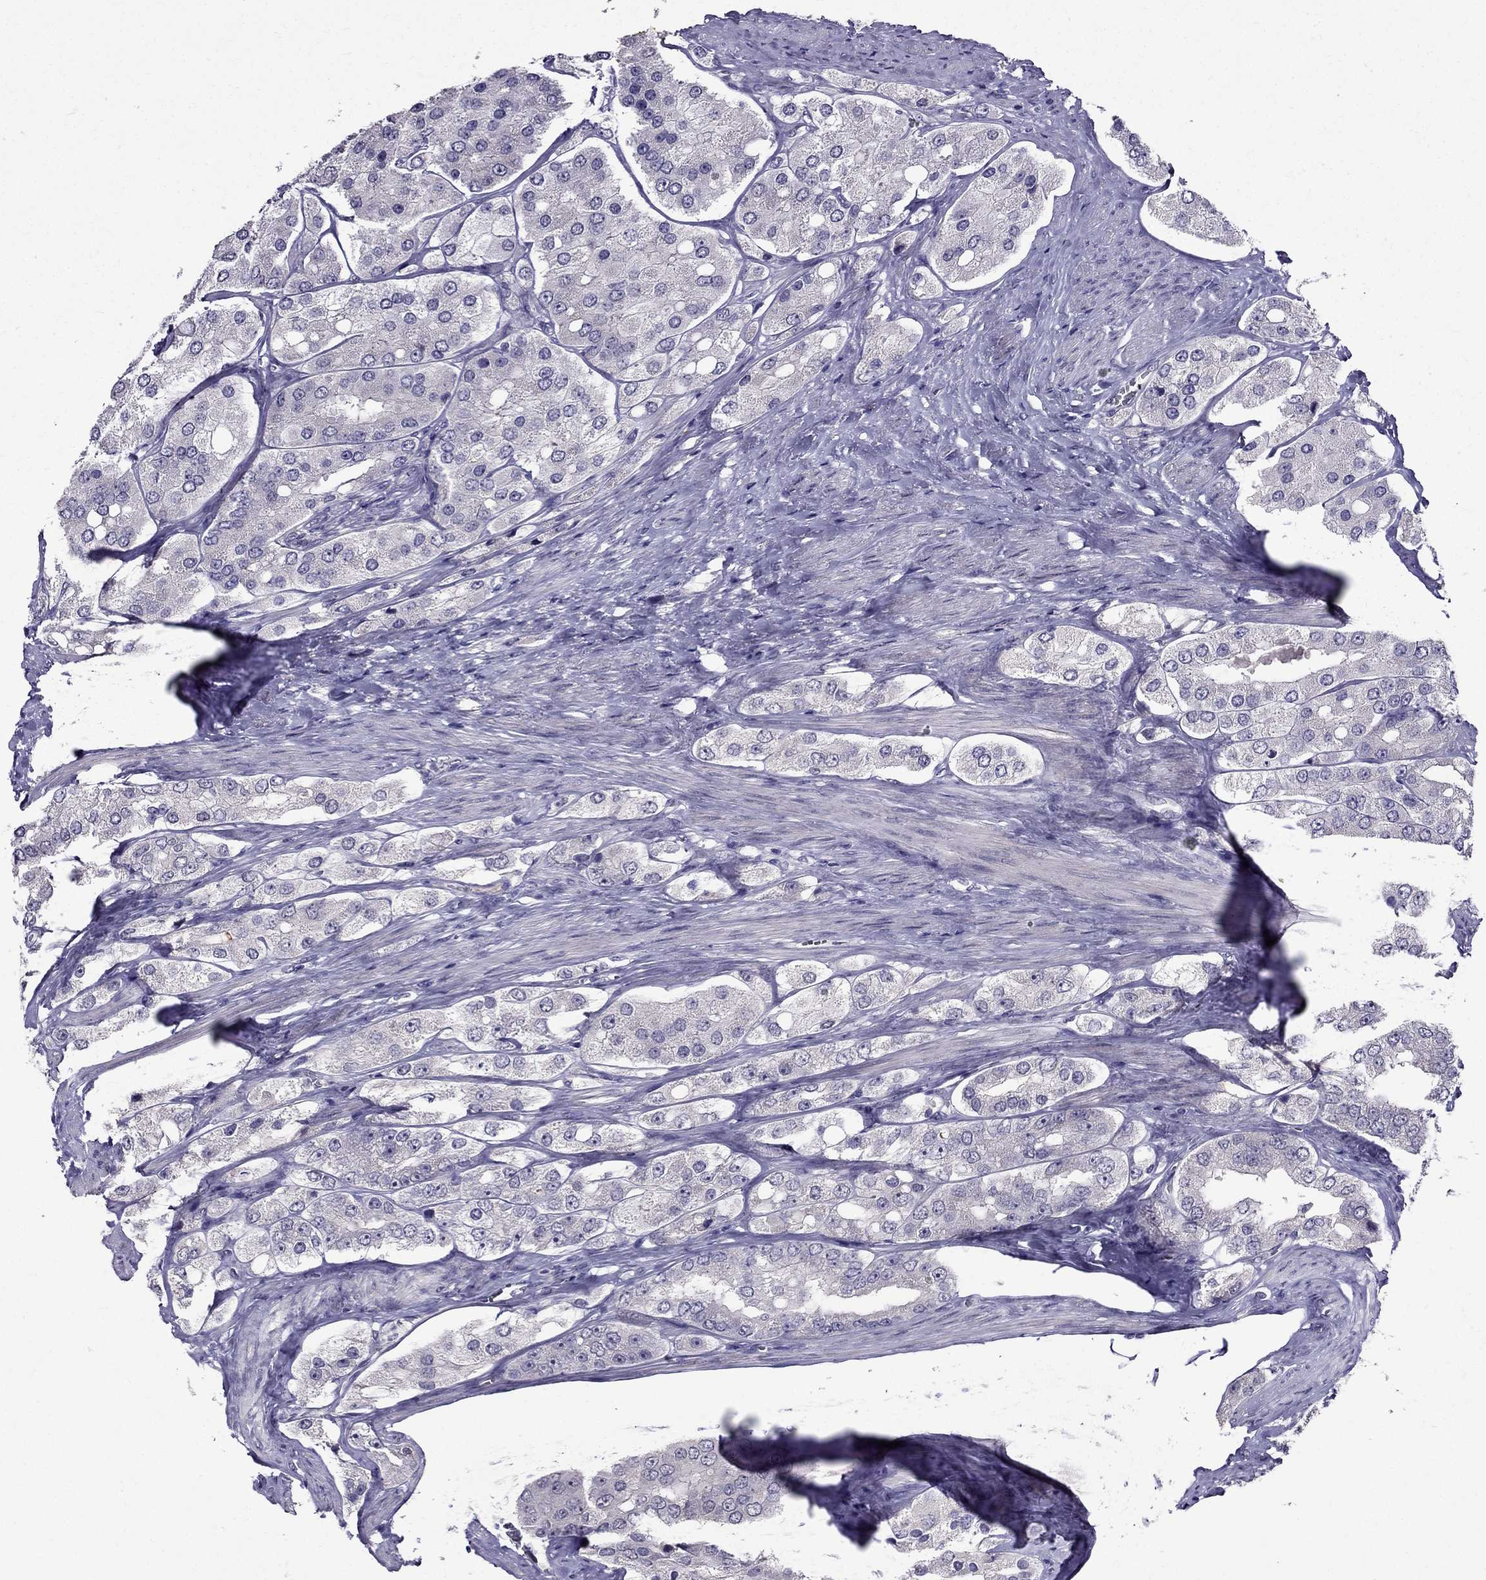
{"staining": {"intensity": "negative", "quantity": "none", "location": "none"}, "tissue": "prostate cancer", "cell_type": "Tumor cells", "image_type": "cancer", "snomed": [{"axis": "morphology", "description": "Adenocarcinoma, Low grade"}, {"axis": "topography", "description": "Prostate"}], "caption": "The micrograph exhibits no significant positivity in tumor cells of prostate cancer. The staining is performed using DAB brown chromogen with nuclei counter-stained in using hematoxylin.", "gene": "DUSP15", "patient": {"sex": "male", "age": 69}}